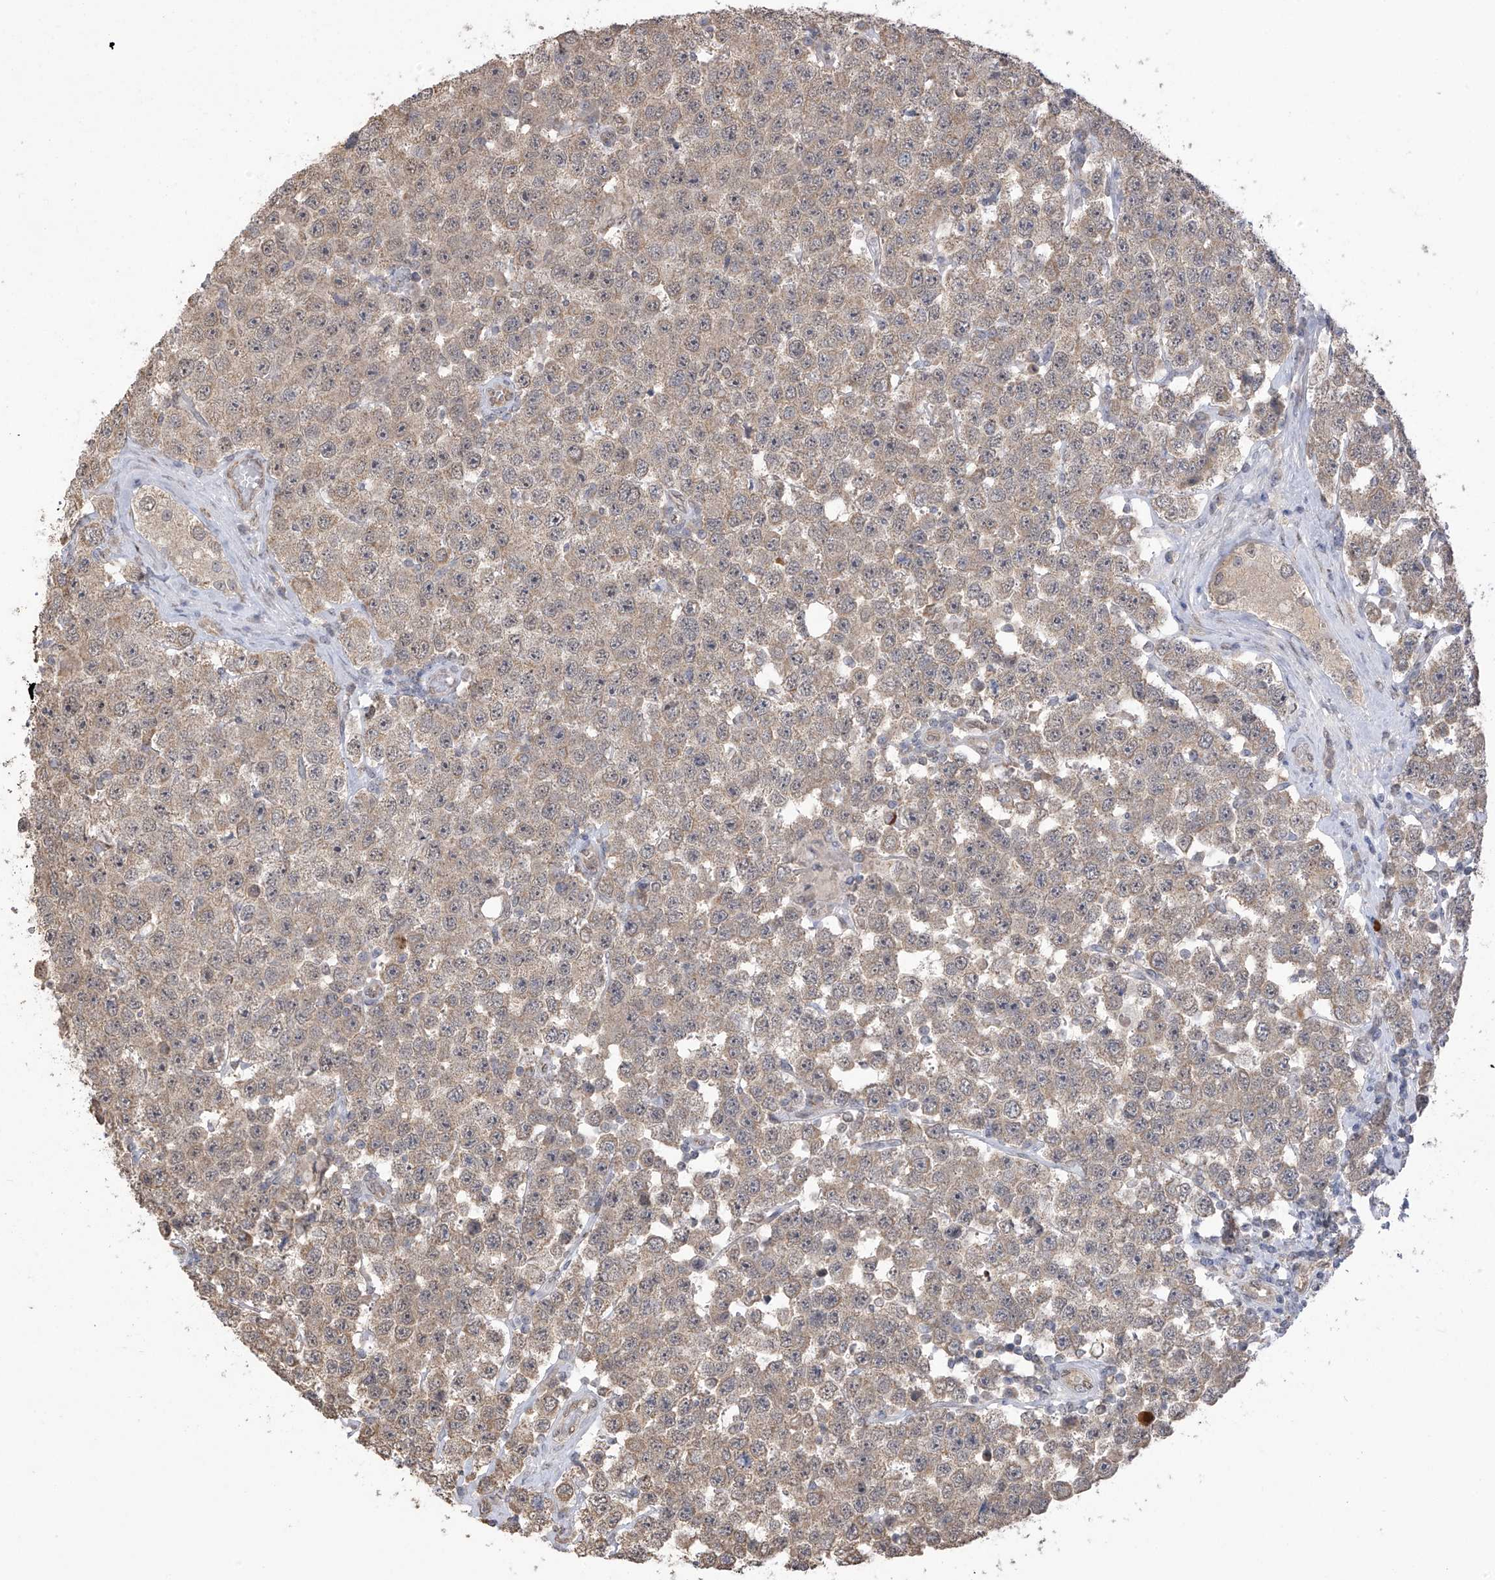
{"staining": {"intensity": "moderate", "quantity": ">75%", "location": "cytoplasmic/membranous,nuclear"}, "tissue": "testis cancer", "cell_type": "Tumor cells", "image_type": "cancer", "snomed": [{"axis": "morphology", "description": "Seminoma, NOS"}, {"axis": "topography", "description": "Testis"}], "caption": "The histopathology image shows staining of testis cancer, revealing moderate cytoplasmic/membranous and nuclear protein positivity (brown color) within tumor cells. The protein is stained brown, and the nuclei are stained in blue (DAB (3,3'-diaminobenzidine) IHC with brightfield microscopy, high magnification).", "gene": "KIAA1522", "patient": {"sex": "male", "age": 28}}